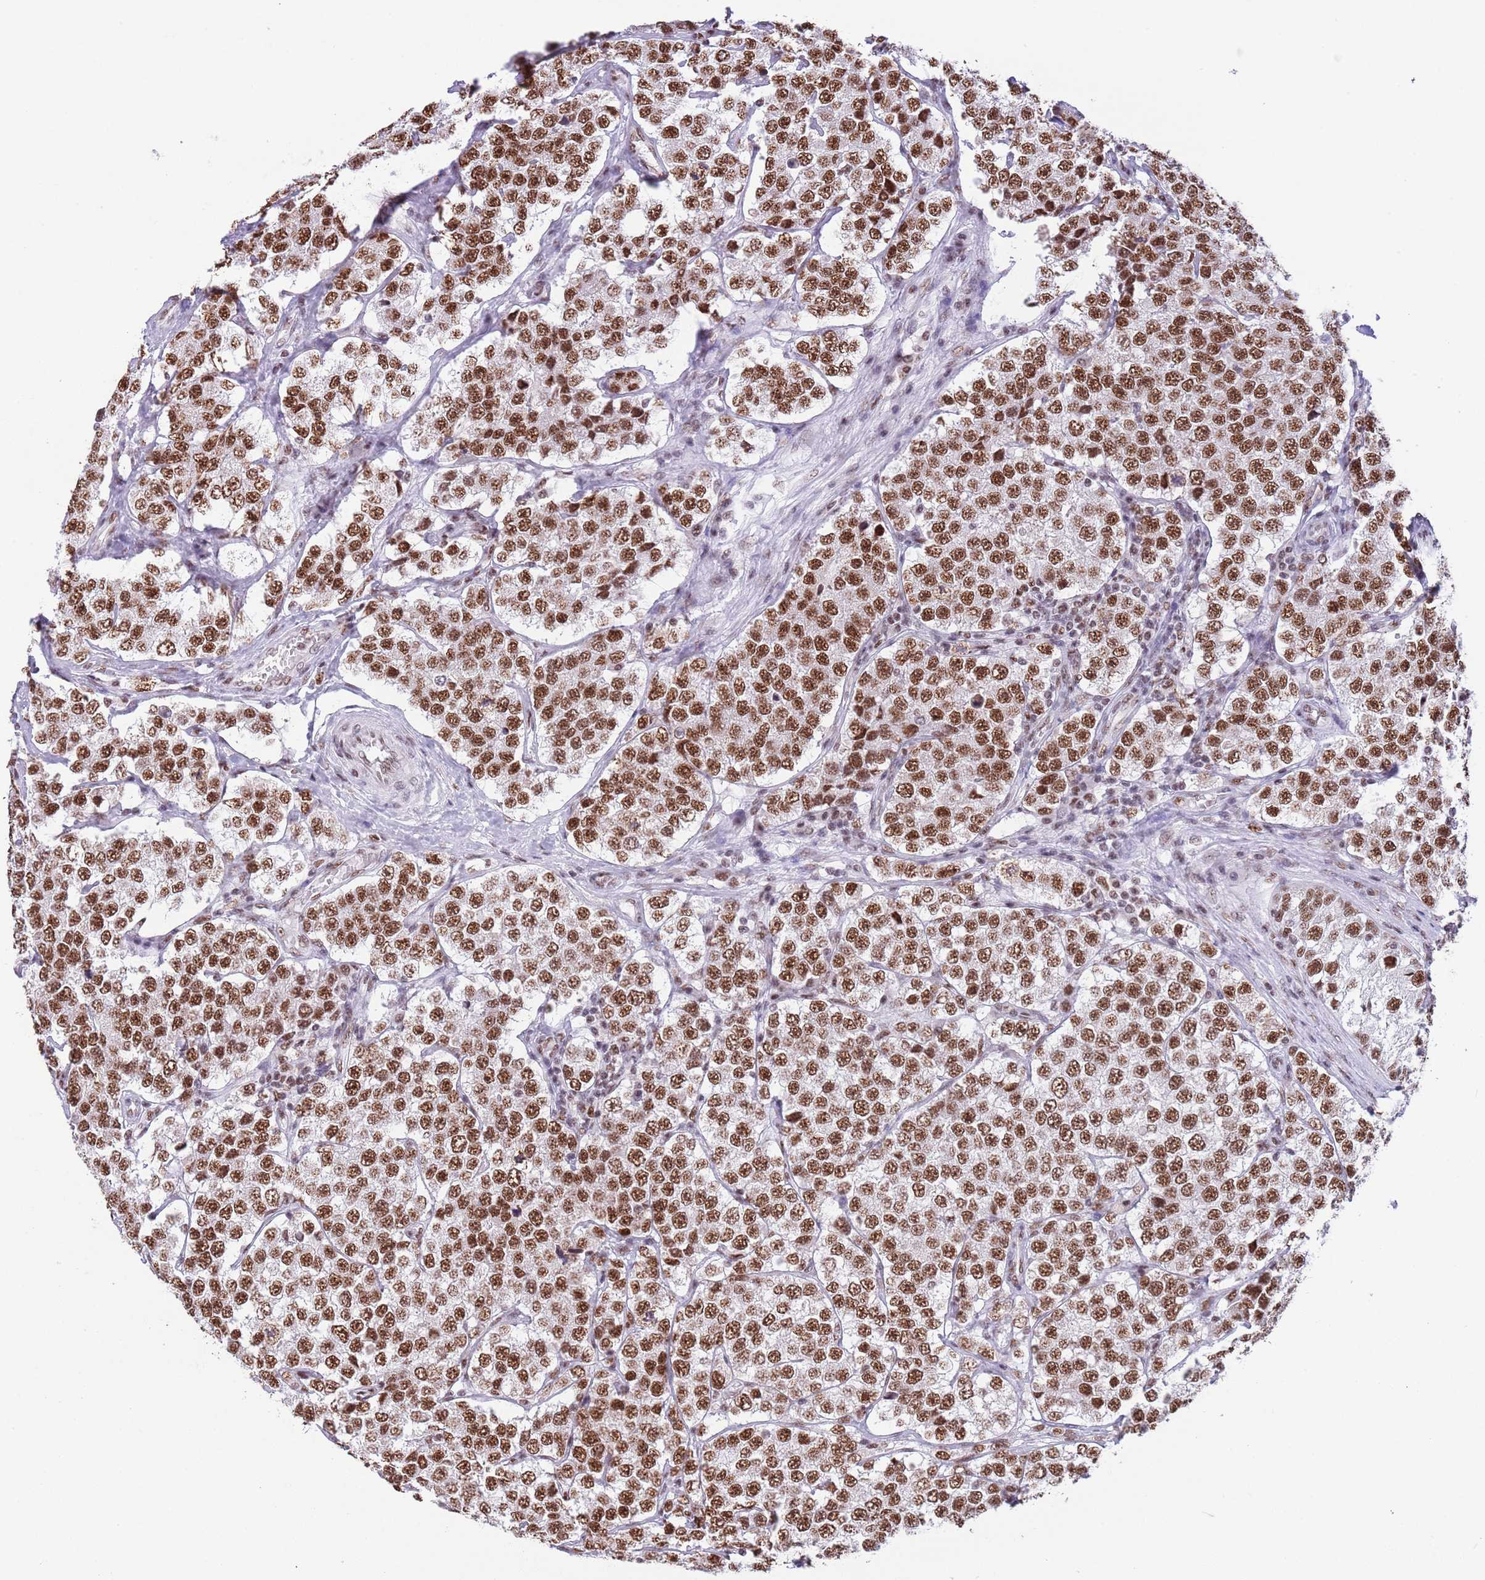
{"staining": {"intensity": "strong", "quantity": ">75%", "location": "nuclear"}, "tissue": "testis cancer", "cell_type": "Tumor cells", "image_type": "cancer", "snomed": [{"axis": "morphology", "description": "Seminoma, NOS"}, {"axis": "topography", "description": "Testis"}], "caption": "Tumor cells display high levels of strong nuclear expression in approximately >75% of cells in human seminoma (testis).", "gene": "SF3A2", "patient": {"sex": "male", "age": 34}}